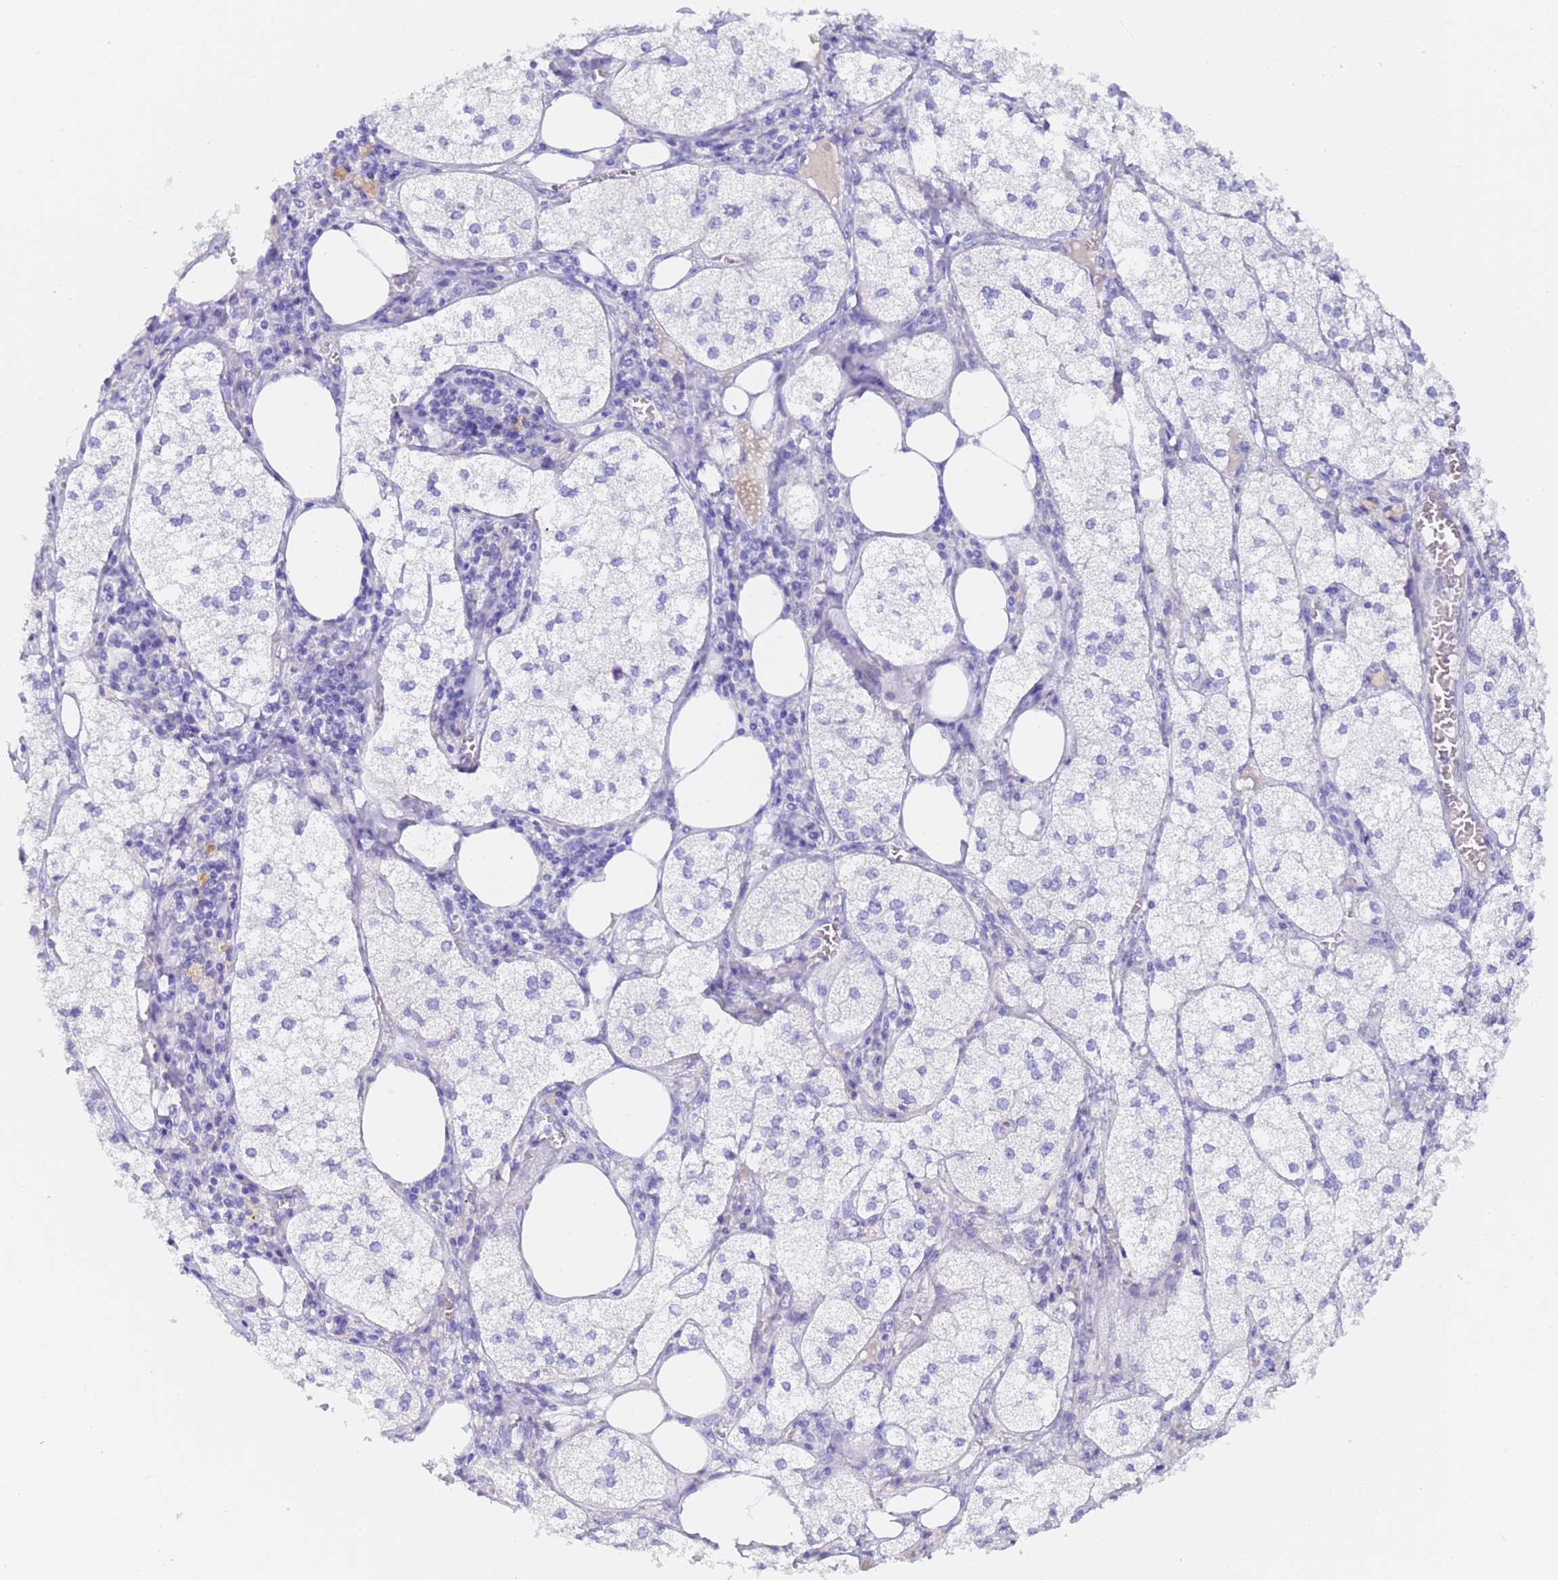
{"staining": {"intensity": "negative", "quantity": "none", "location": "none"}, "tissue": "adrenal gland", "cell_type": "Glandular cells", "image_type": "normal", "snomed": [{"axis": "morphology", "description": "Normal tissue, NOS"}, {"axis": "topography", "description": "Adrenal gland"}], "caption": "A high-resolution micrograph shows IHC staining of benign adrenal gland, which reveals no significant expression in glandular cells.", "gene": "GABRA1", "patient": {"sex": "female", "age": 61}}